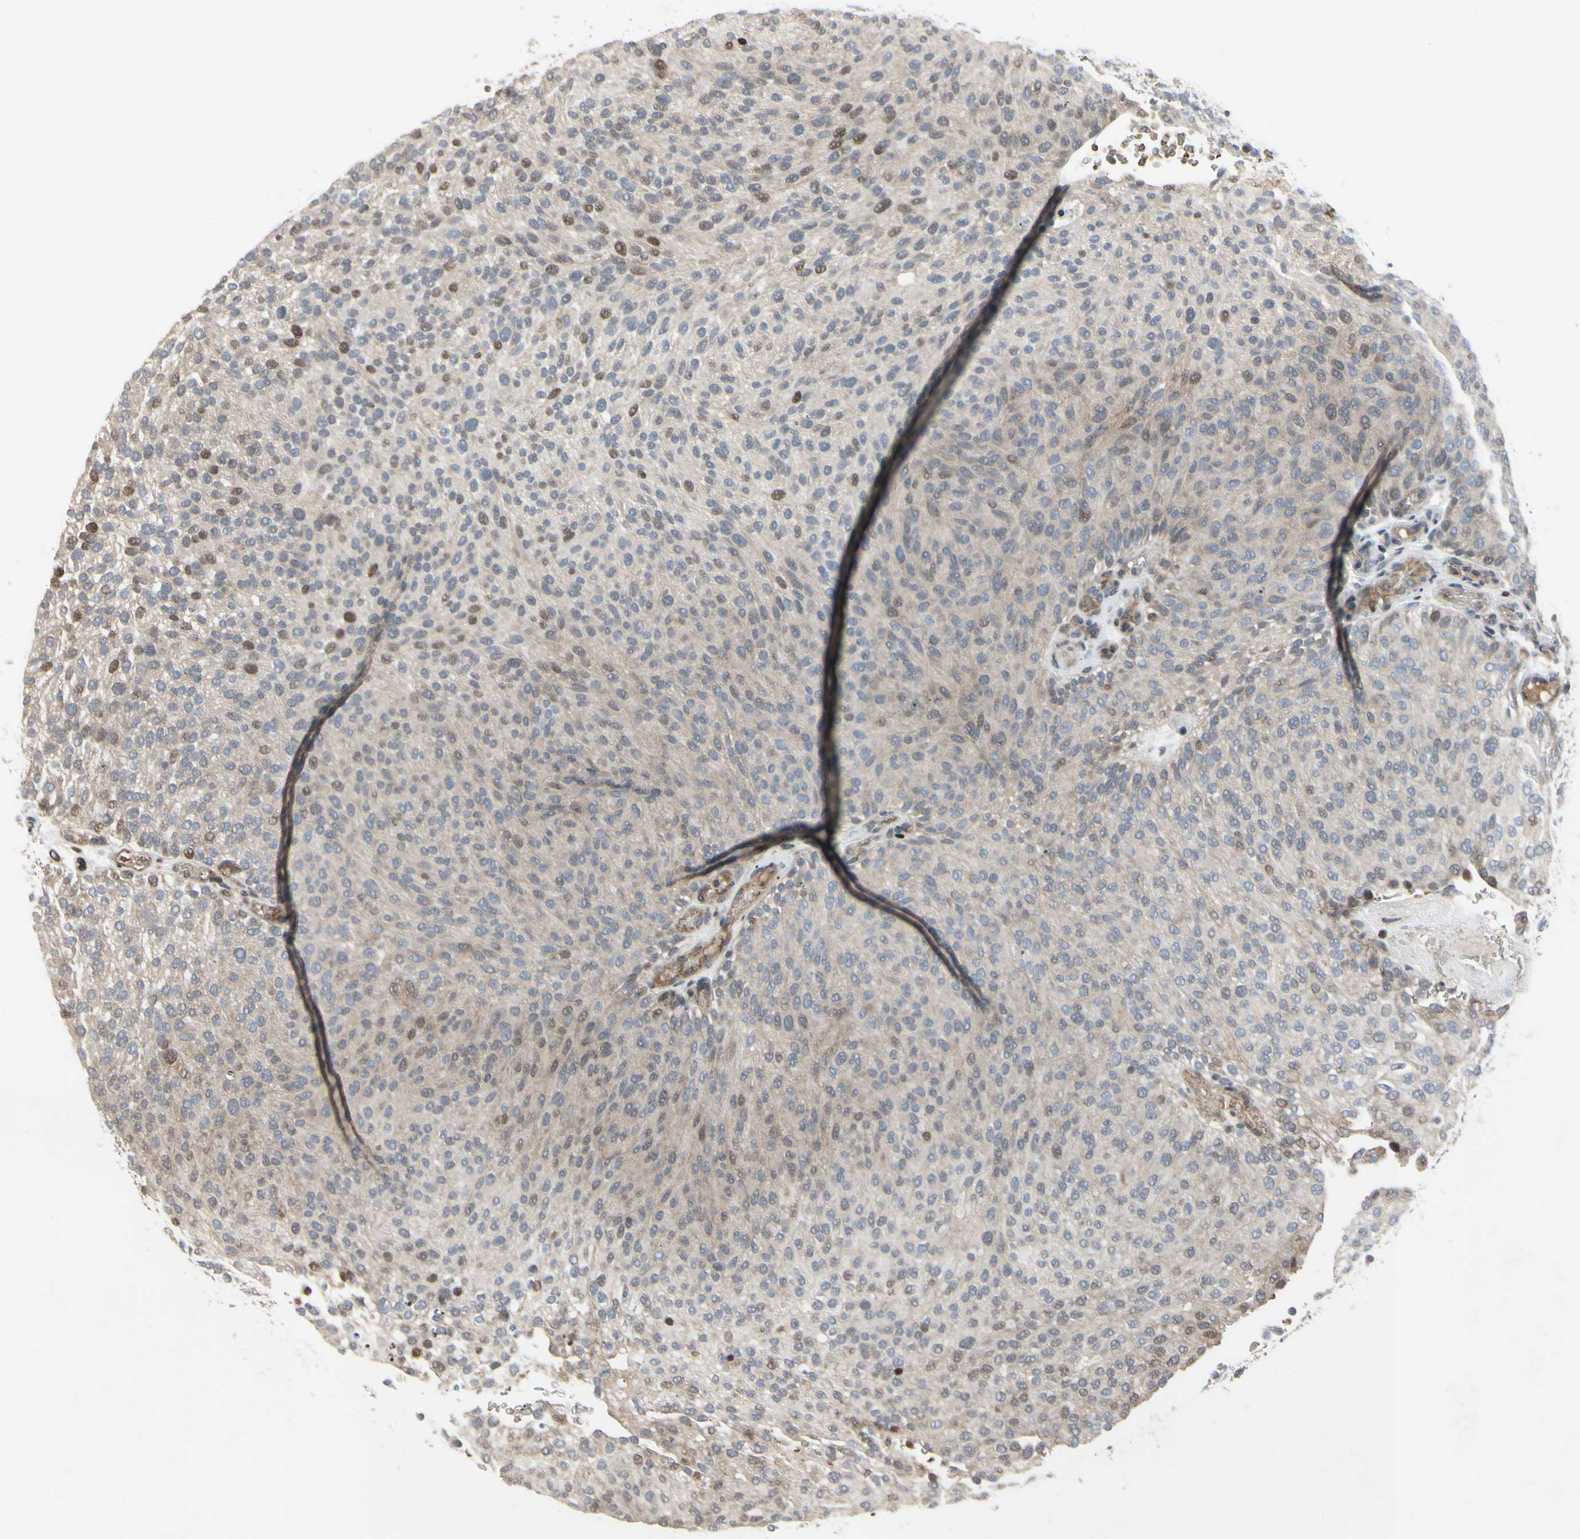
{"staining": {"intensity": "moderate", "quantity": "<25%", "location": "nuclear"}, "tissue": "urothelial cancer", "cell_type": "Tumor cells", "image_type": "cancer", "snomed": [{"axis": "morphology", "description": "Urothelial carcinoma, Low grade"}, {"axis": "topography", "description": "Urinary bladder"}], "caption": "A high-resolution histopathology image shows immunohistochemistry staining of urothelial cancer, which reveals moderate nuclear staining in approximately <25% of tumor cells.", "gene": "ARG1", "patient": {"sex": "male", "age": 78}}